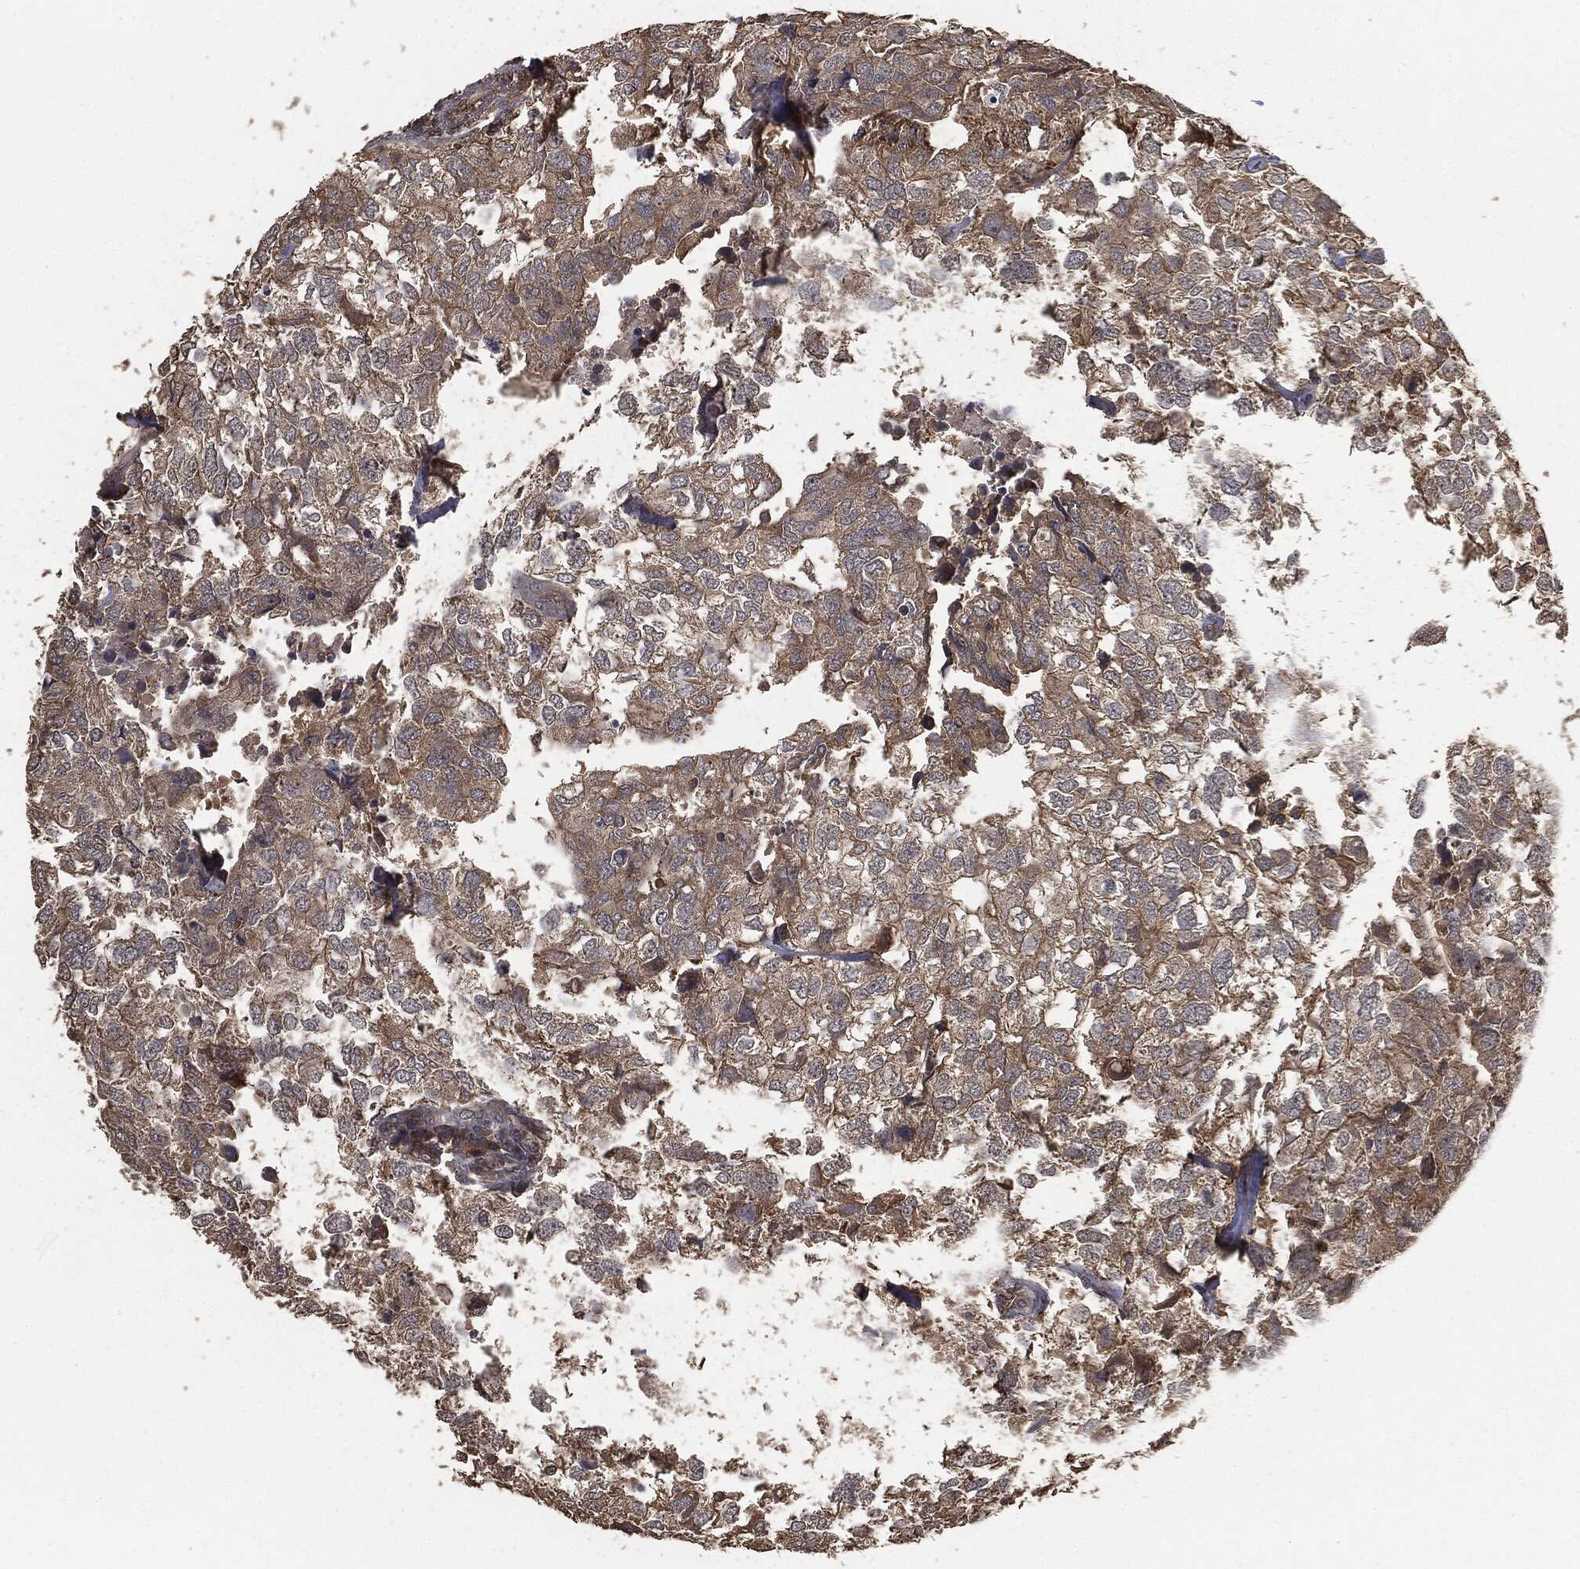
{"staining": {"intensity": "moderate", "quantity": ">75%", "location": "cytoplasmic/membranous"}, "tissue": "breast cancer", "cell_type": "Tumor cells", "image_type": "cancer", "snomed": [{"axis": "morphology", "description": "Duct carcinoma"}, {"axis": "topography", "description": "Breast"}], "caption": "High-magnification brightfield microscopy of breast infiltrating ductal carcinoma stained with DAB (3,3'-diaminobenzidine) (brown) and counterstained with hematoxylin (blue). tumor cells exhibit moderate cytoplasmic/membranous expression is appreciated in about>75% of cells. The staining is performed using DAB (3,3'-diaminobenzidine) brown chromogen to label protein expression. The nuclei are counter-stained blue using hematoxylin.", "gene": "ERBIN", "patient": {"sex": "female", "age": 30}}